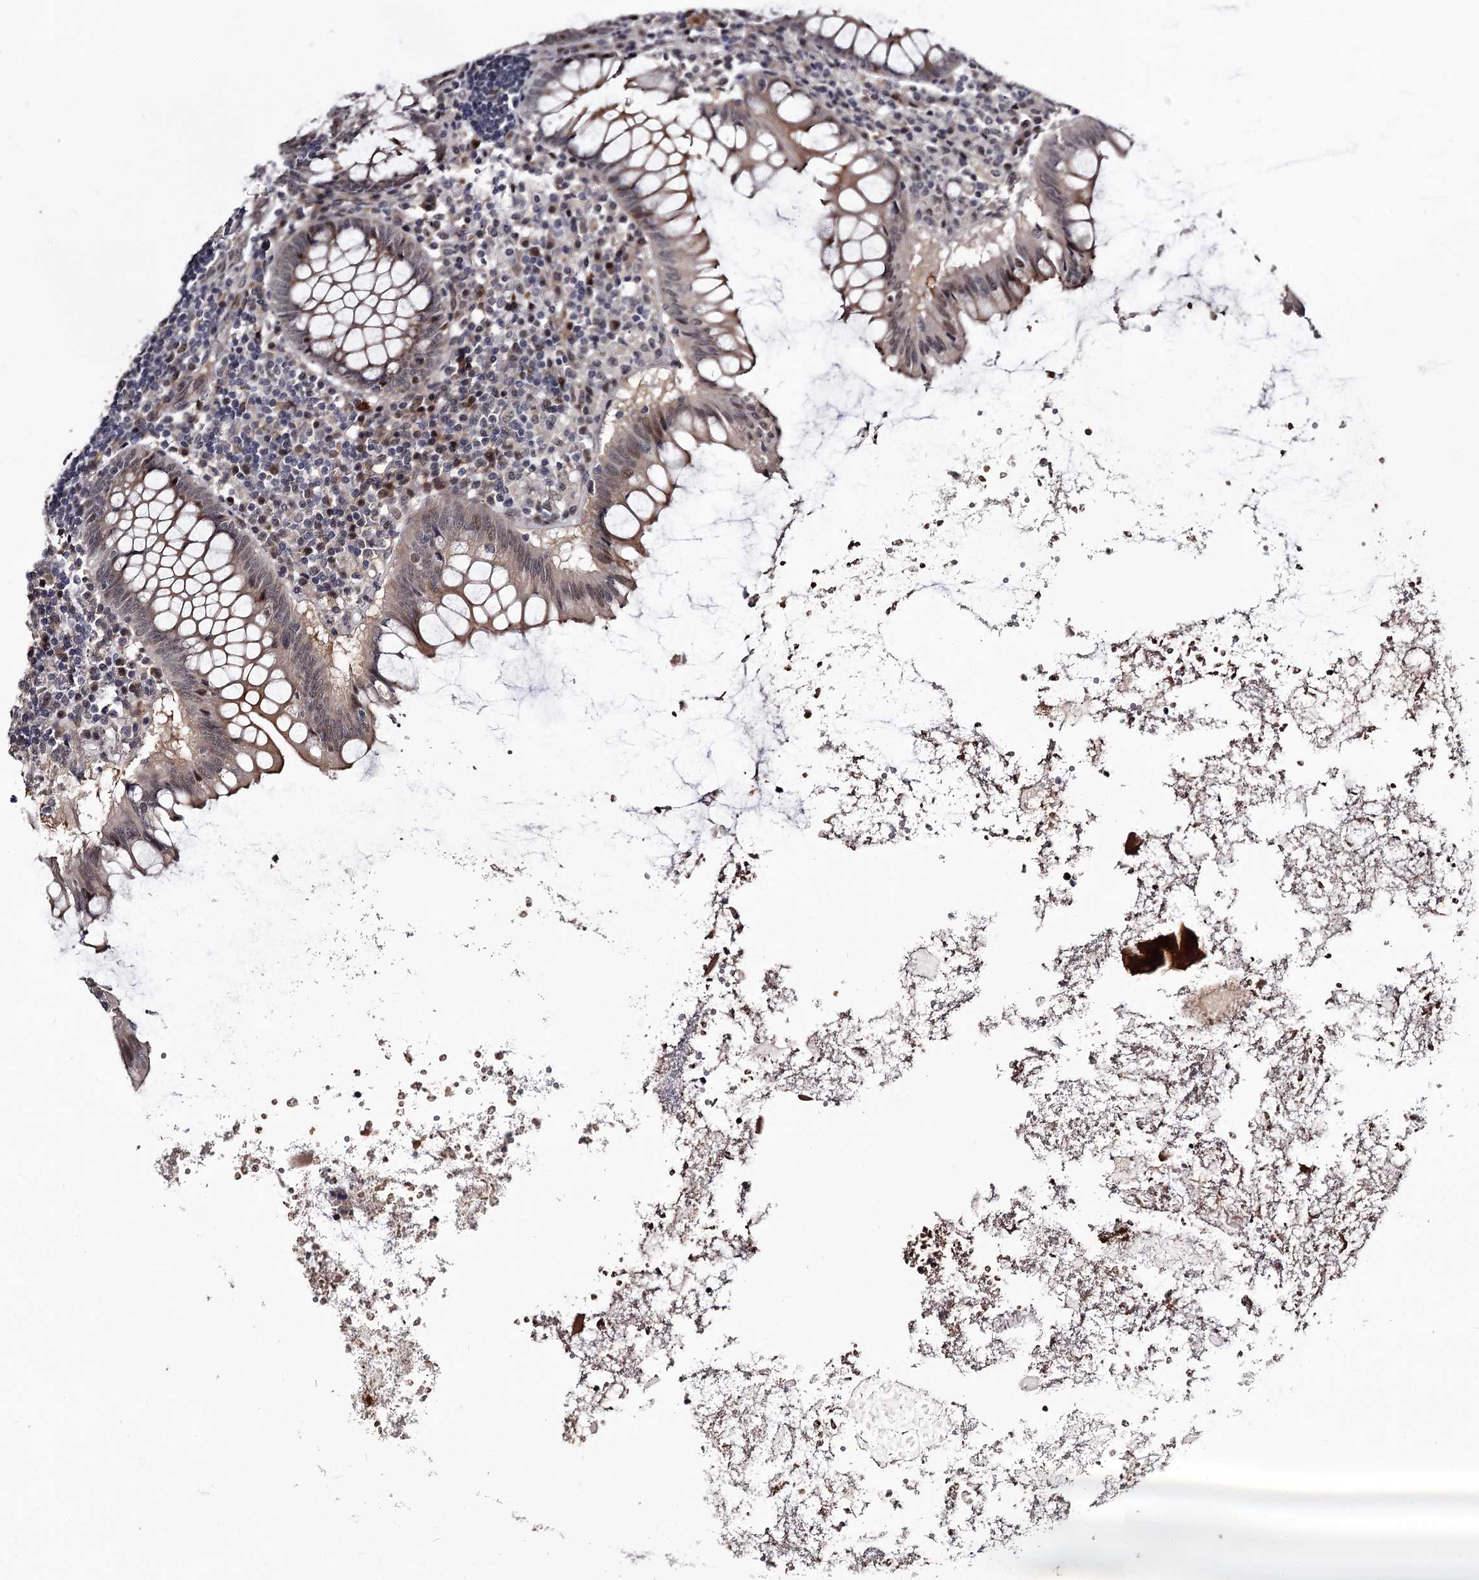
{"staining": {"intensity": "moderate", "quantity": "25%-75%", "location": "cytoplasmic/membranous,nuclear"}, "tissue": "appendix", "cell_type": "Glandular cells", "image_type": "normal", "snomed": [{"axis": "morphology", "description": "Normal tissue, NOS"}, {"axis": "topography", "description": "Appendix"}], "caption": "DAB immunohistochemical staining of unremarkable human appendix shows moderate cytoplasmic/membranous,nuclear protein expression in about 25%-75% of glandular cells.", "gene": "RNF44", "patient": {"sex": "female", "age": 54}}